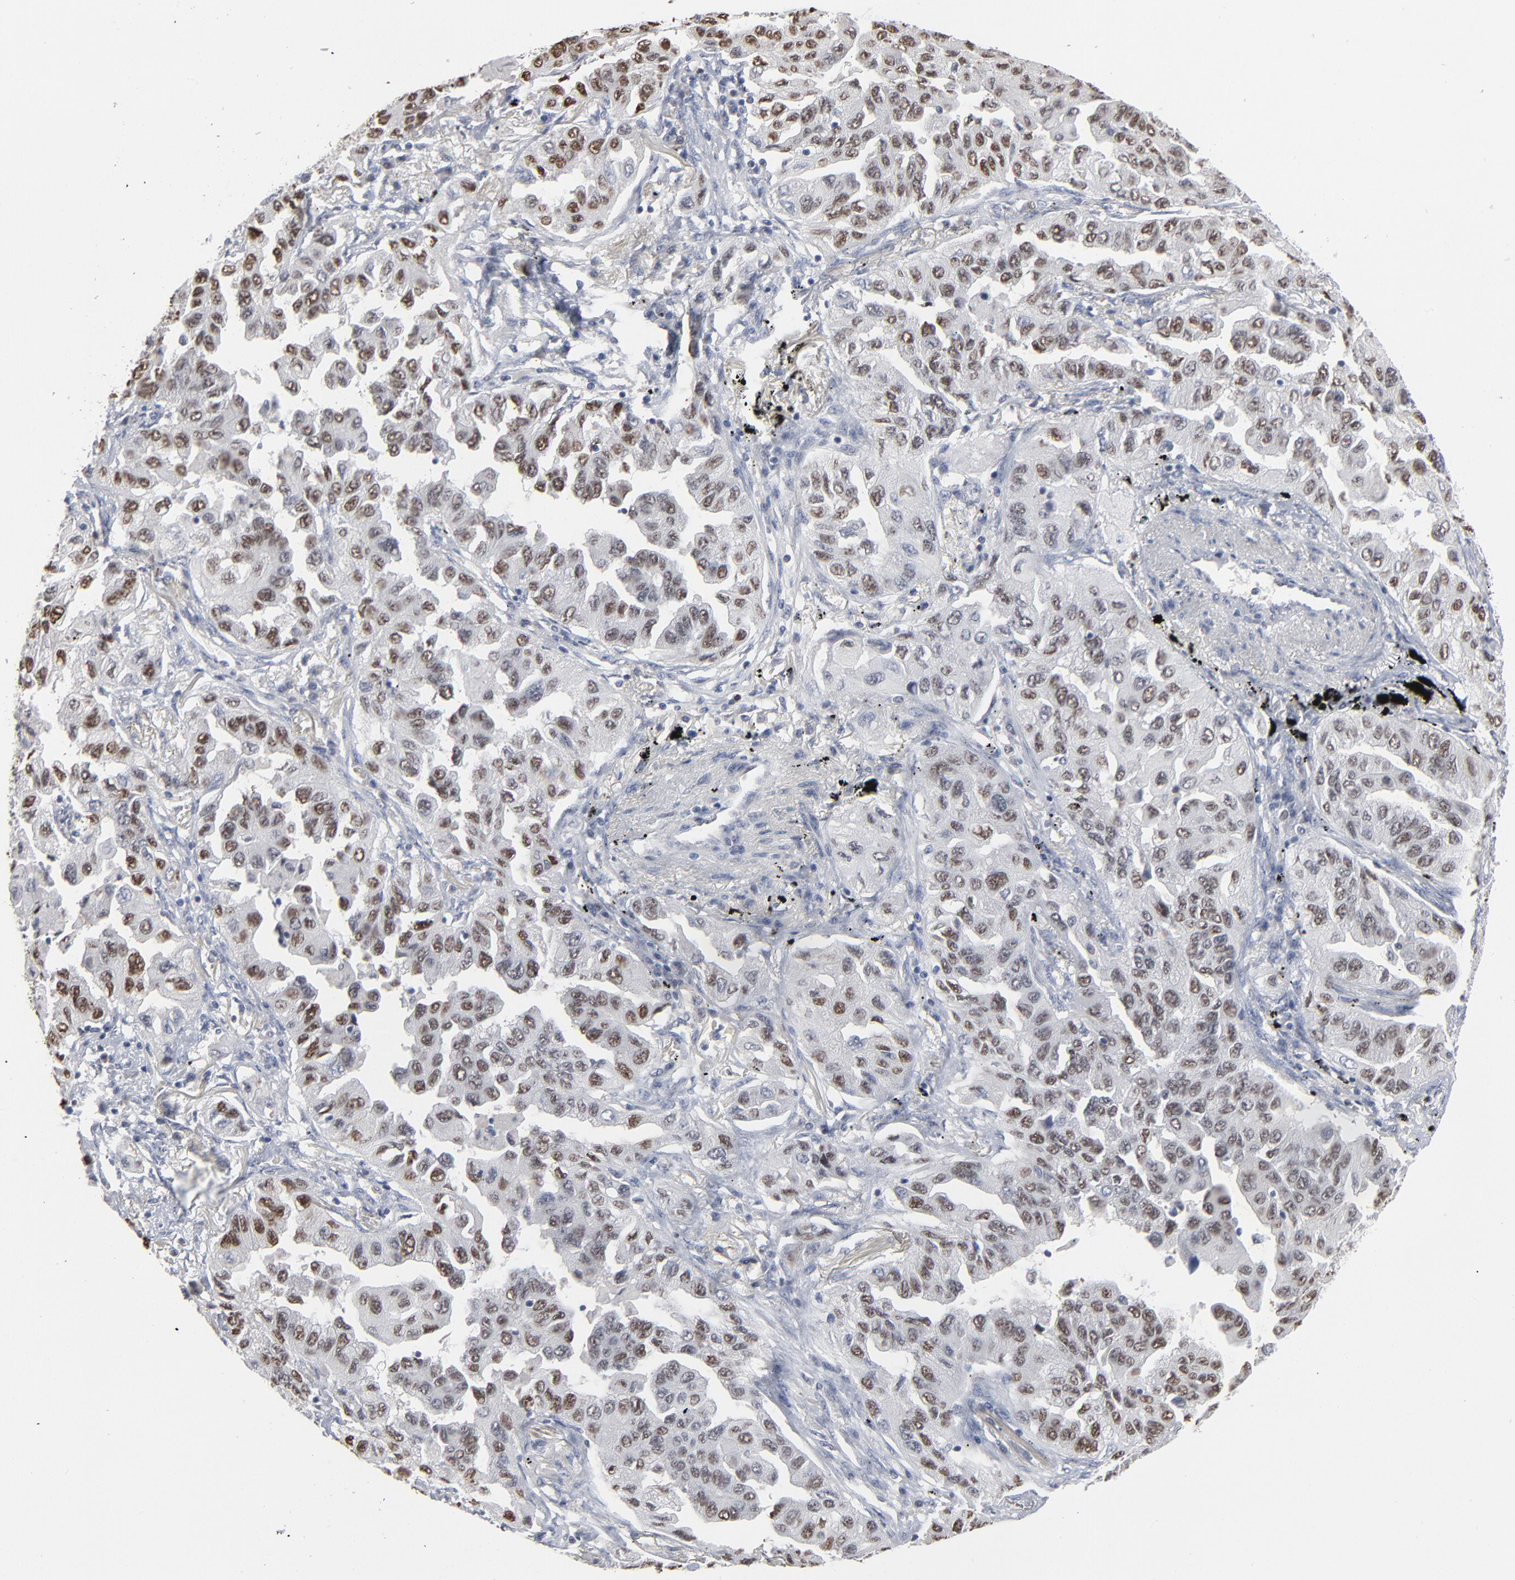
{"staining": {"intensity": "moderate", "quantity": "25%-75%", "location": "nuclear"}, "tissue": "lung cancer", "cell_type": "Tumor cells", "image_type": "cancer", "snomed": [{"axis": "morphology", "description": "Adenocarcinoma, NOS"}, {"axis": "topography", "description": "Lung"}], "caption": "Approximately 25%-75% of tumor cells in adenocarcinoma (lung) reveal moderate nuclear protein expression as visualized by brown immunohistochemical staining.", "gene": "FOXN2", "patient": {"sex": "female", "age": 65}}